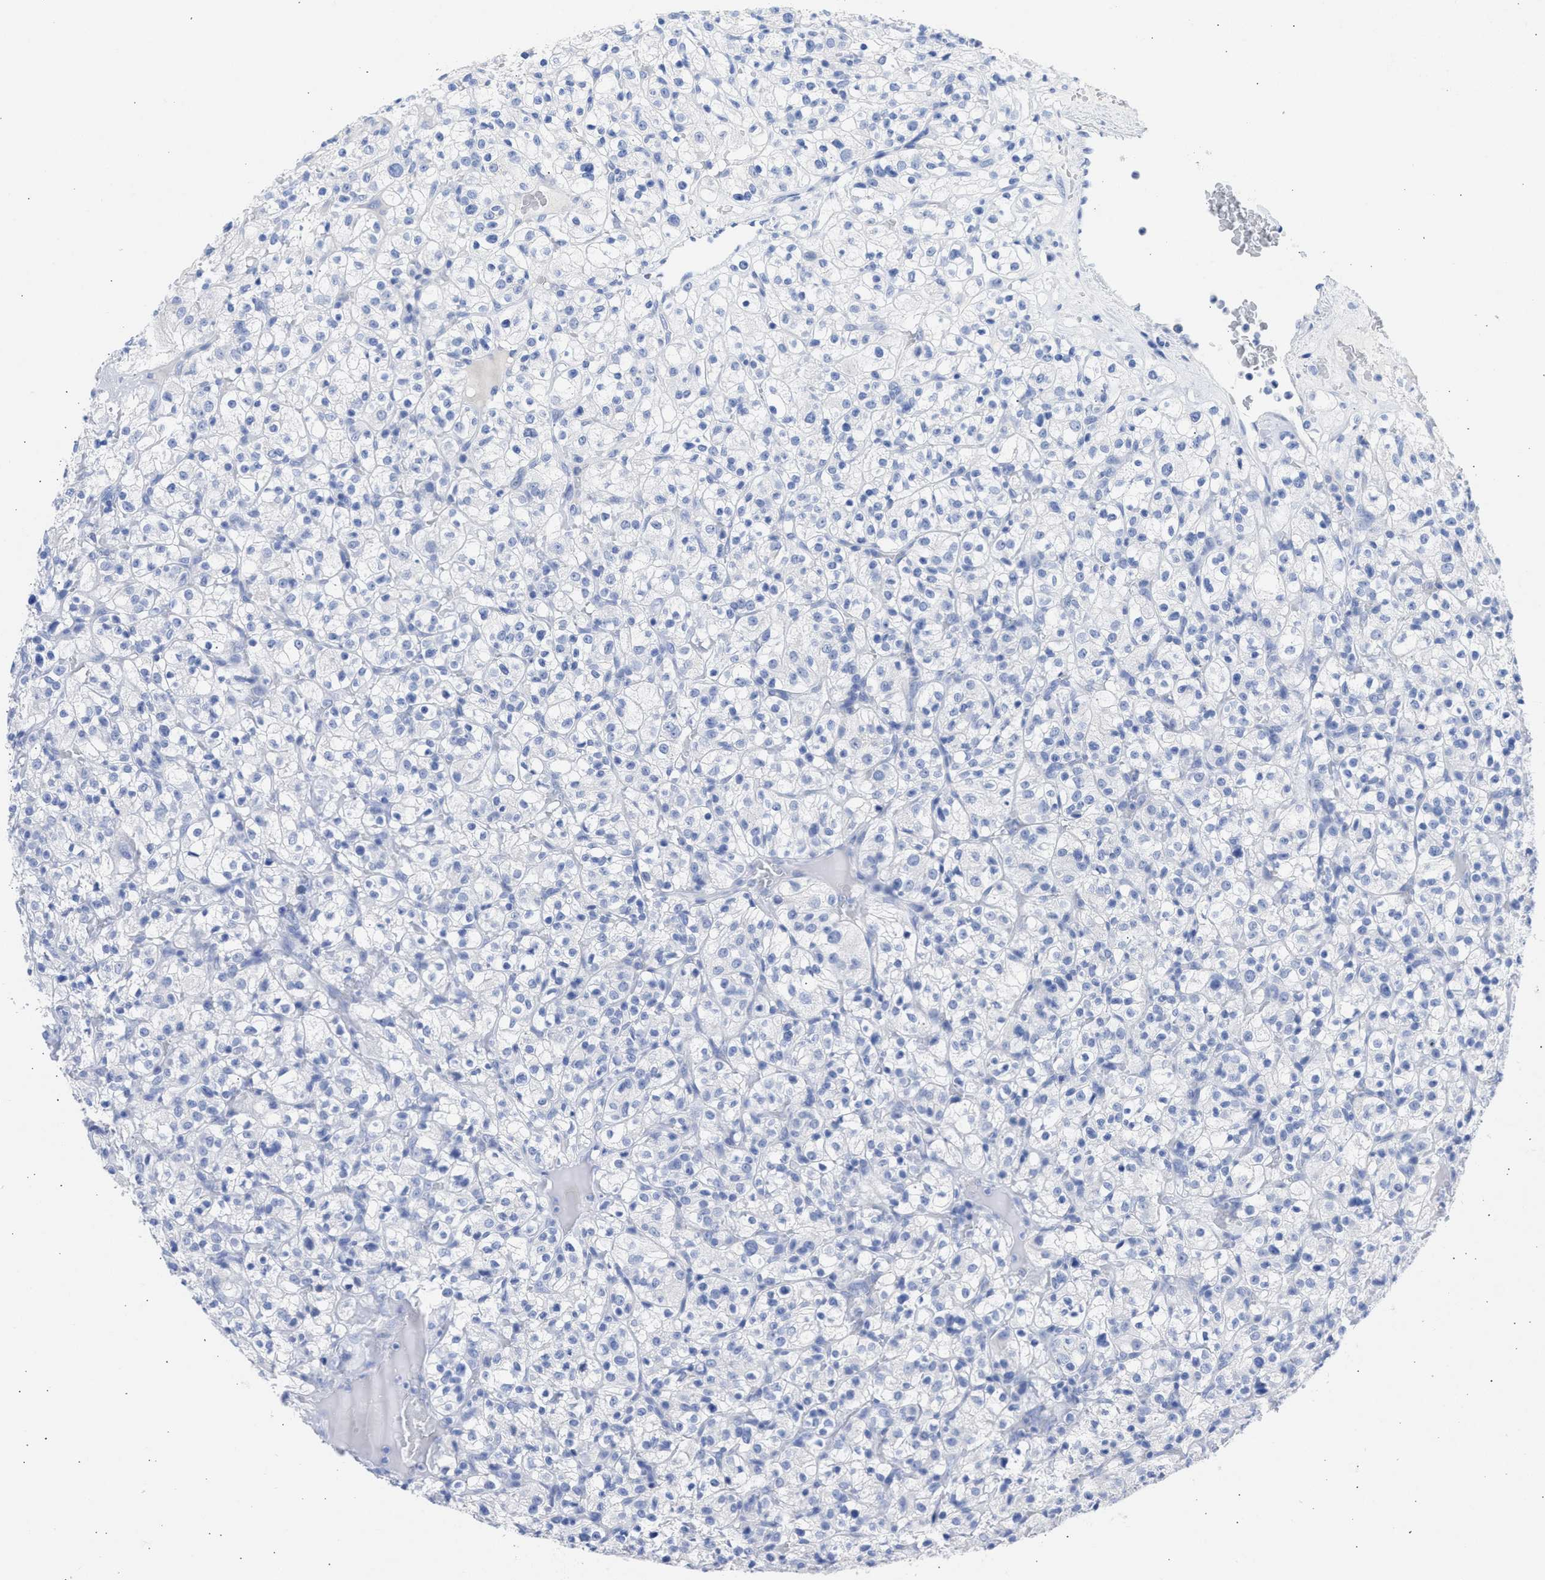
{"staining": {"intensity": "negative", "quantity": "none", "location": "none"}, "tissue": "renal cancer", "cell_type": "Tumor cells", "image_type": "cancer", "snomed": [{"axis": "morphology", "description": "Normal tissue, NOS"}, {"axis": "morphology", "description": "Adenocarcinoma, NOS"}, {"axis": "topography", "description": "Kidney"}], "caption": "This is an immunohistochemistry (IHC) photomicrograph of human adenocarcinoma (renal). There is no expression in tumor cells.", "gene": "NCAM1", "patient": {"sex": "female", "age": 72}}